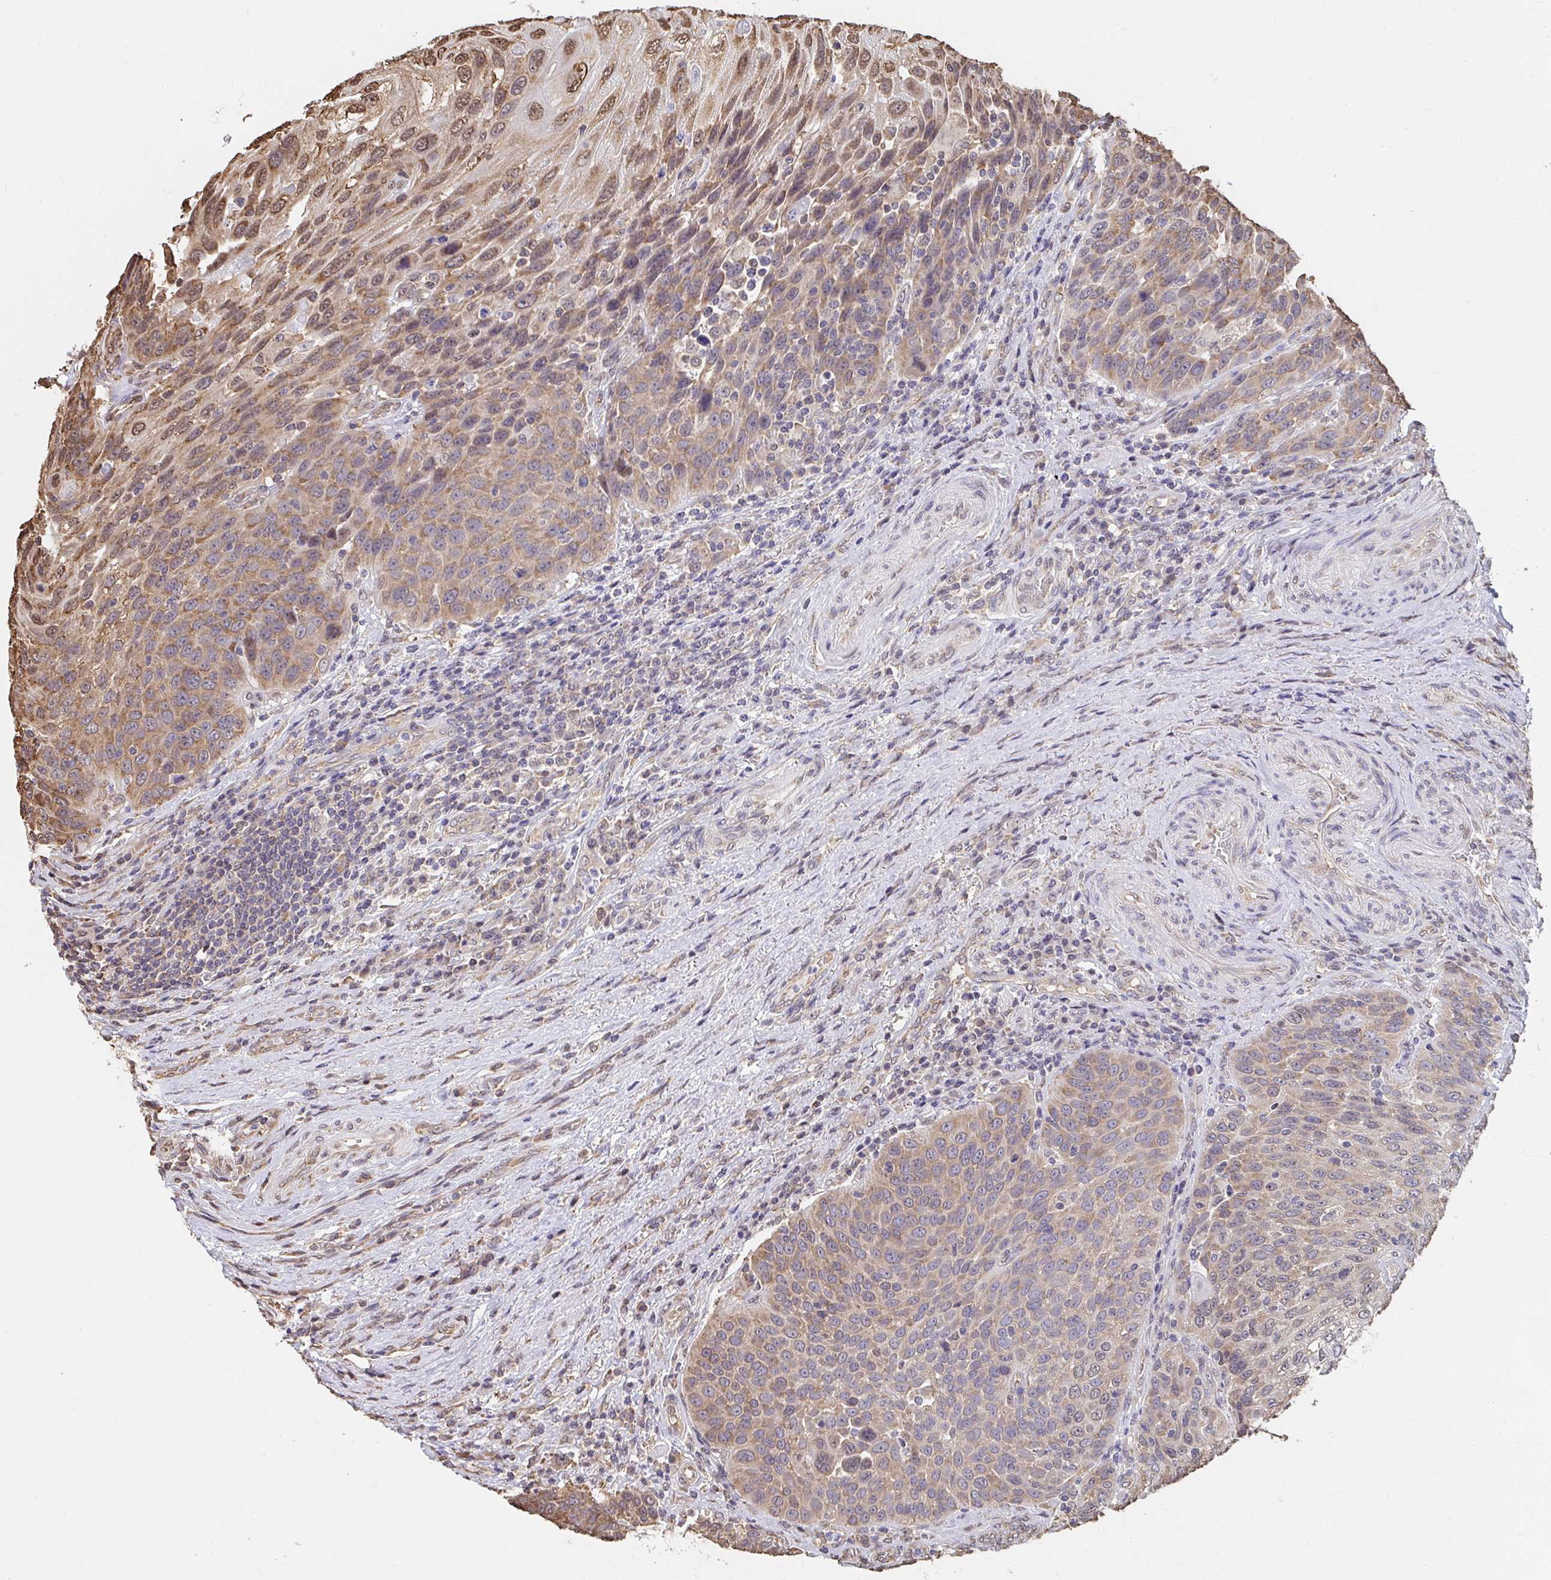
{"staining": {"intensity": "moderate", "quantity": ">75%", "location": "cytoplasmic/membranous,nuclear"}, "tissue": "urothelial cancer", "cell_type": "Tumor cells", "image_type": "cancer", "snomed": [{"axis": "morphology", "description": "Urothelial carcinoma, High grade"}, {"axis": "topography", "description": "Urinary bladder"}], "caption": "IHC (DAB) staining of human high-grade urothelial carcinoma exhibits moderate cytoplasmic/membranous and nuclear protein staining in about >75% of tumor cells.", "gene": "SYNCRIP", "patient": {"sex": "female", "age": 70}}